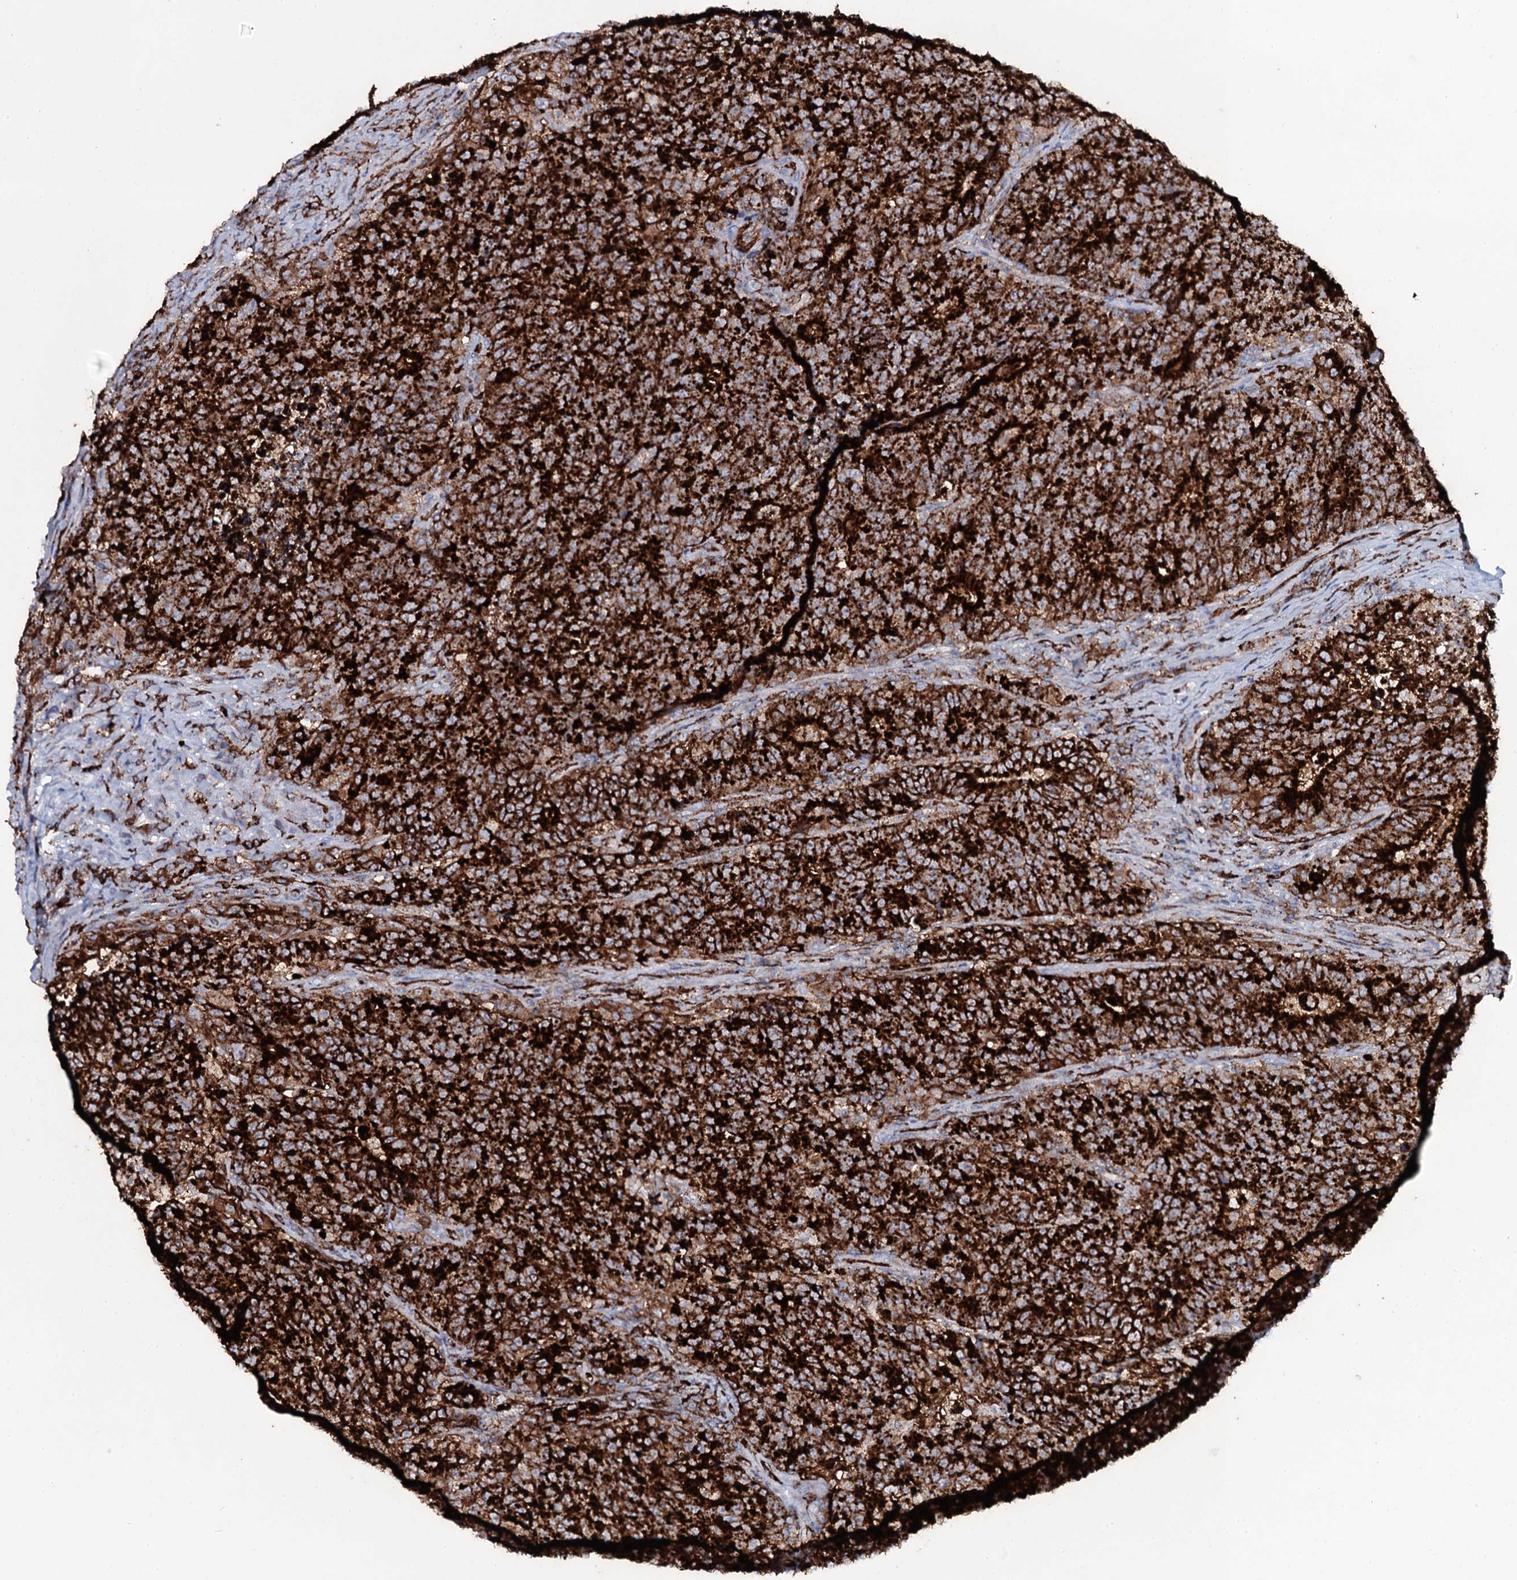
{"staining": {"intensity": "strong", "quantity": ">75%", "location": "cytoplasmic/membranous"}, "tissue": "colorectal cancer", "cell_type": "Tumor cells", "image_type": "cancer", "snomed": [{"axis": "morphology", "description": "Adenocarcinoma, NOS"}, {"axis": "topography", "description": "Colon"}], "caption": "High-magnification brightfield microscopy of colorectal cancer stained with DAB (3,3'-diaminobenzidine) (brown) and counterstained with hematoxylin (blue). tumor cells exhibit strong cytoplasmic/membranous positivity is present in approximately>75% of cells. (IHC, brightfield microscopy, high magnification).", "gene": "OSBPL2", "patient": {"sex": "female", "age": 75}}